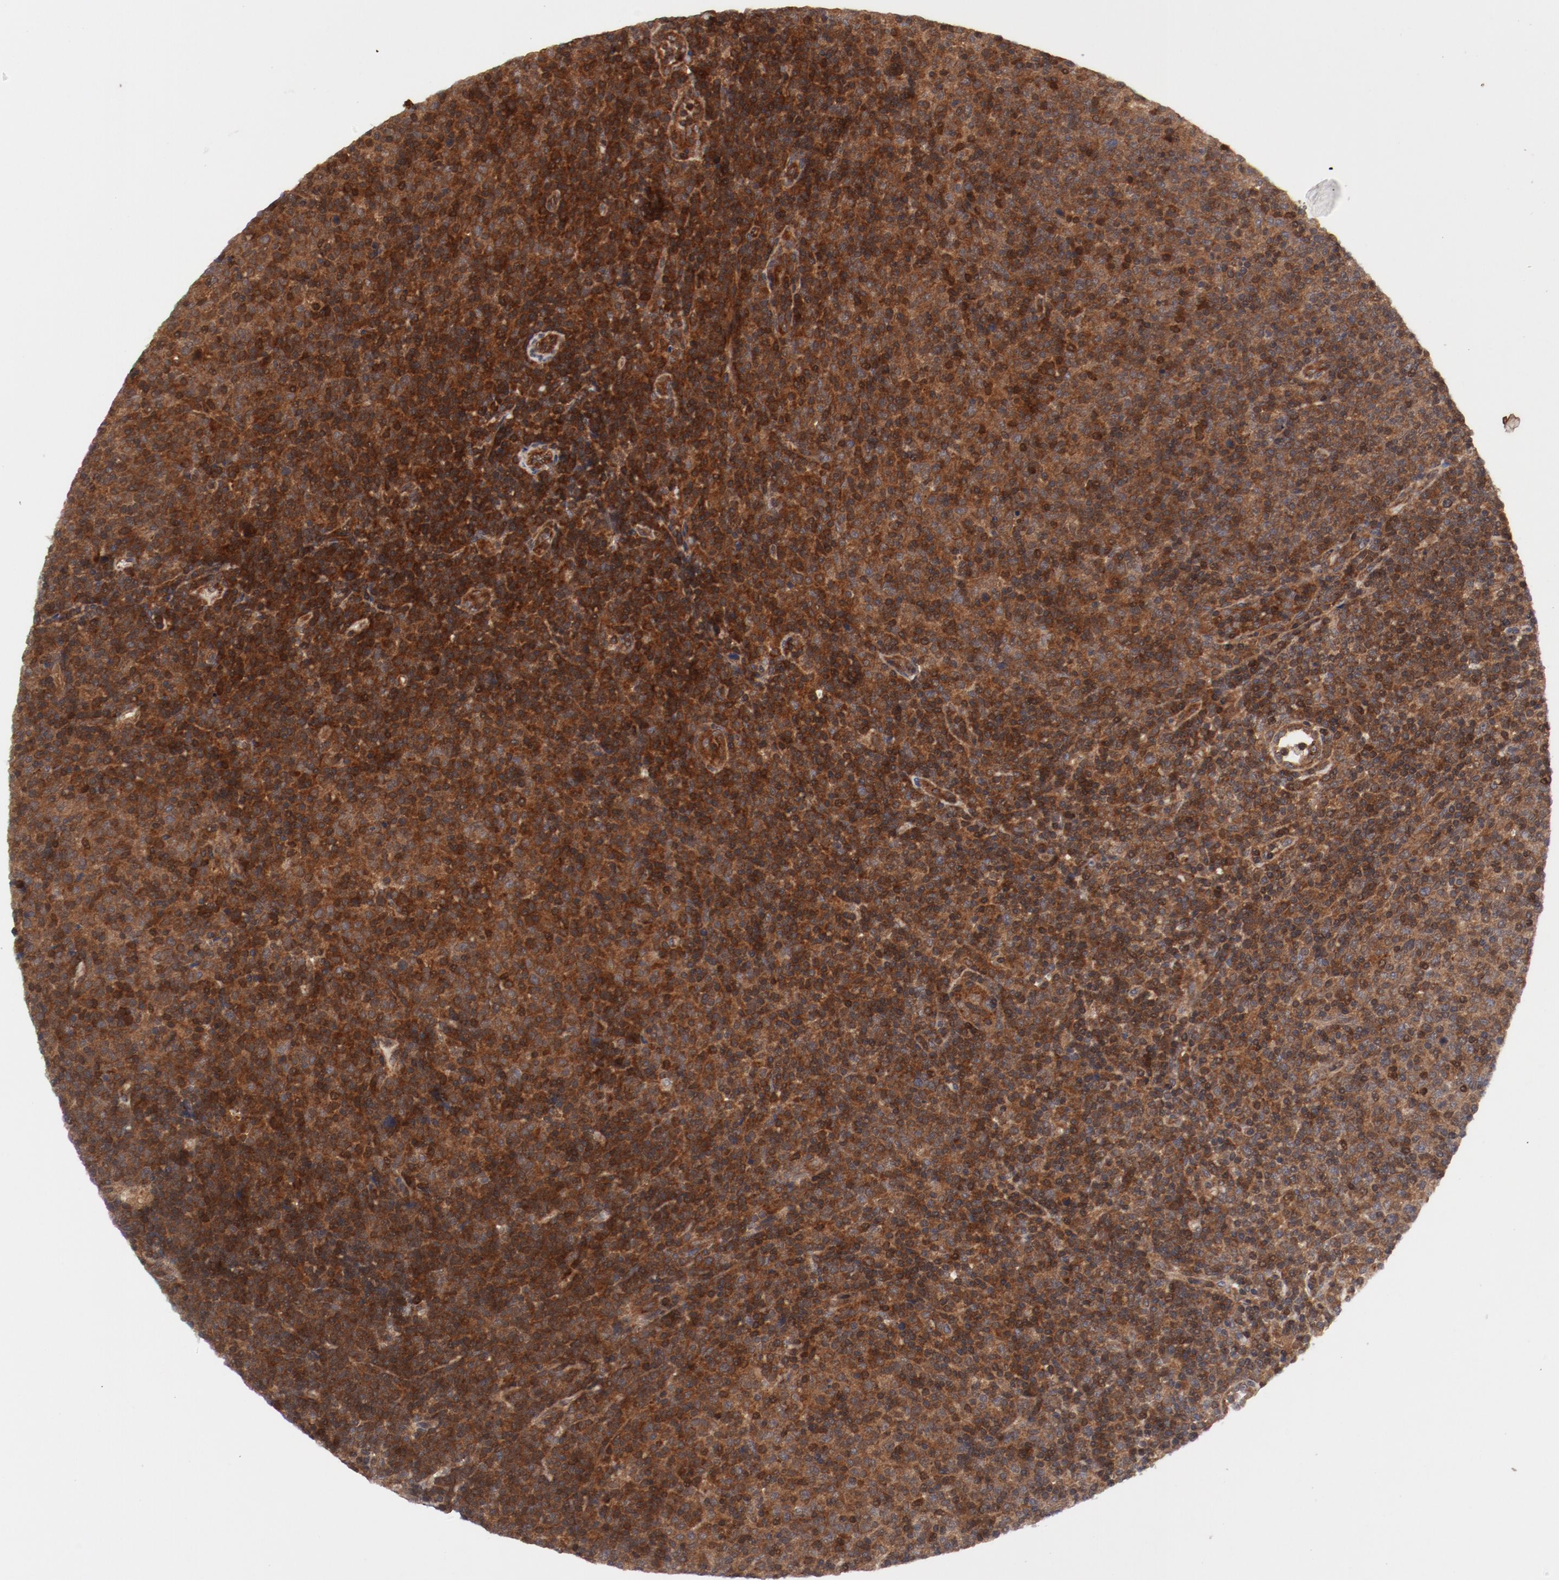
{"staining": {"intensity": "strong", "quantity": ">75%", "location": "cytoplasmic/membranous"}, "tissue": "lymphoma", "cell_type": "Tumor cells", "image_type": "cancer", "snomed": [{"axis": "morphology", "description": "Malignant lymphoma, non-Hodgkin's type, Low grade"}, {"axis": "topography", "description": "Lymph node"}], "caption": "Lymphoma stained with immunohistochemistry (IHC) shows strong cytoplasmic/membranous staining in approximately >75% of tumor cells.", "gene": "GUF1", "patient": {"sex": "male", "age": 70}}